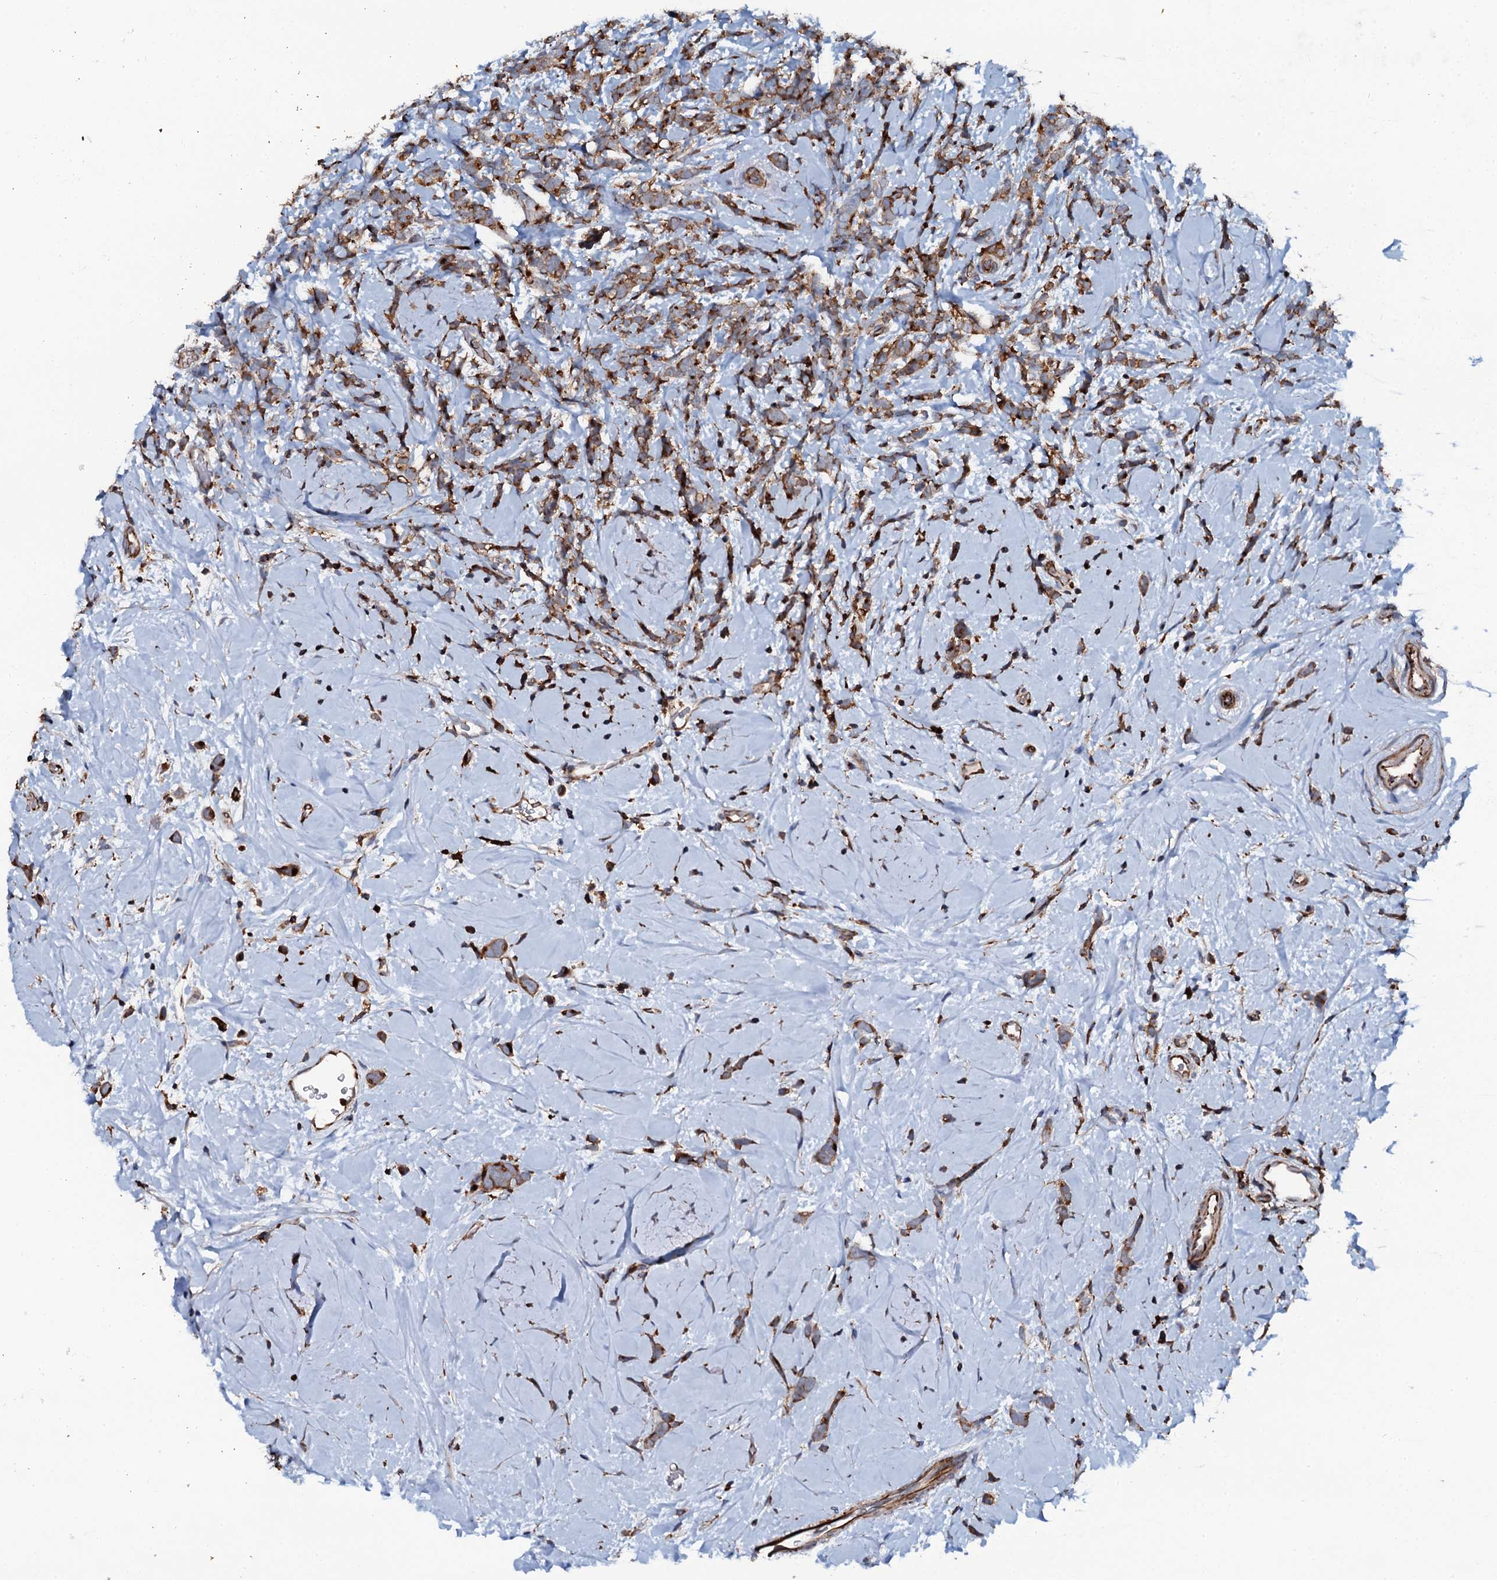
{"staining": {"intensity": "strong", "quantity": ">75%", "location": "cytoplasmic/membranous"}, "tissue": "breast cancer", "cell_type": "Tumor cells", "image_type": "cancer", "snomed": [{"axis": "morphology", "description": "Lobular carcinoma"}, {"axis": "topography", "description": "Breast"}], "caption": "Breast cancer stained with IHC shows strong cytoplasmic/membranous staining in about >75% of tumor cells.", "gene": "VAMP8", "patient": {"sex": "female", "age": 58}}